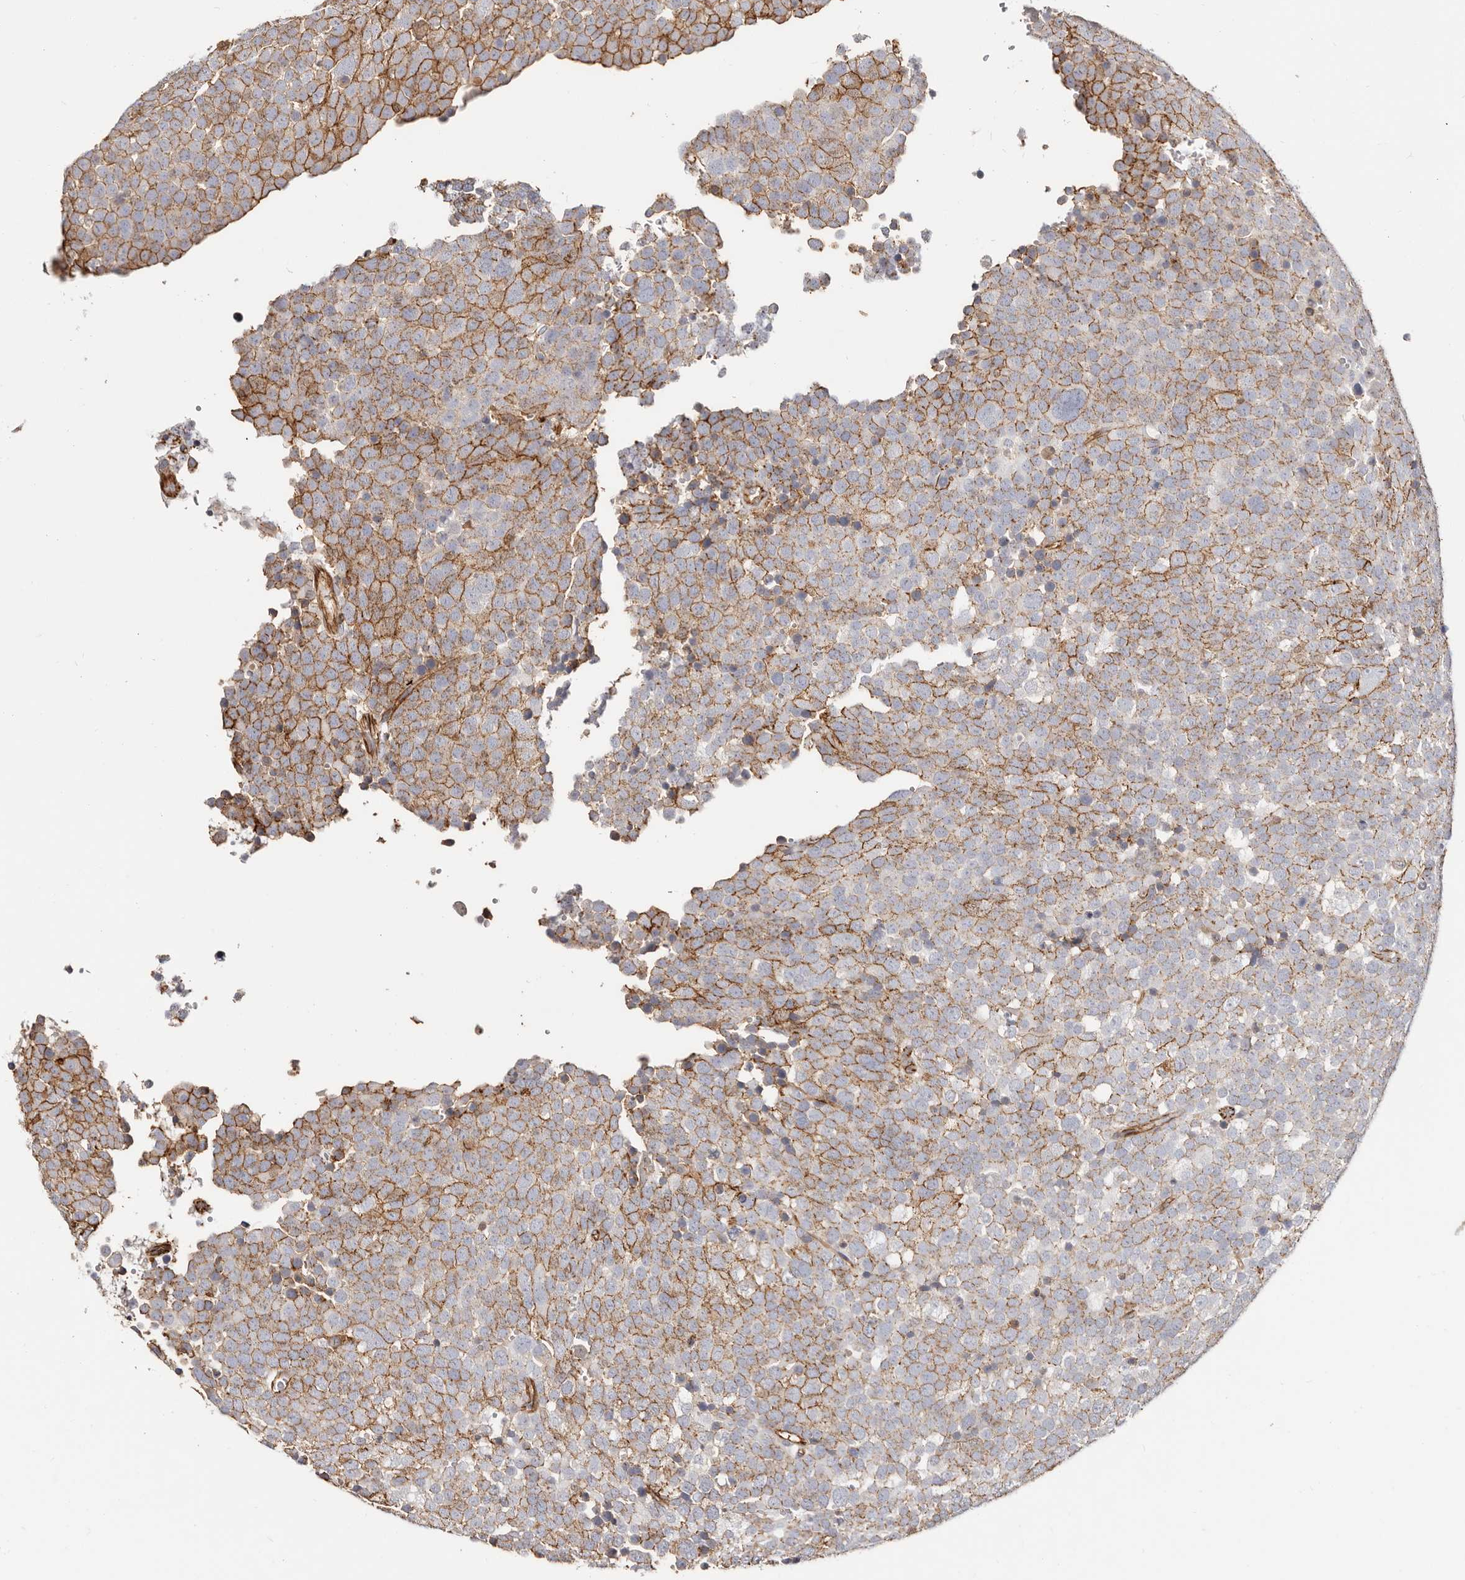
{"staining": {"intensity": "strong", "quantity": ">75%", "location": "cytoplasmic/membranous"}, "tissue": "testis cancer", "cell_type": "Tumor cells", "image_type": "cancer", "snomed": [{"axis": "morphology", "description": "Seminoma, NOS"}, {"axis": "topography", "description": "Testis"}], "caption": "Immunohistochemistry photomicrograph of testis cancer stained for a protein (brown), which shows high levels of strong cytoplasmic/membranous expression in approximately >75% of tumor cells.", "gene": "CTNNB1", "patient": {"sex": "male", "age": 71}}